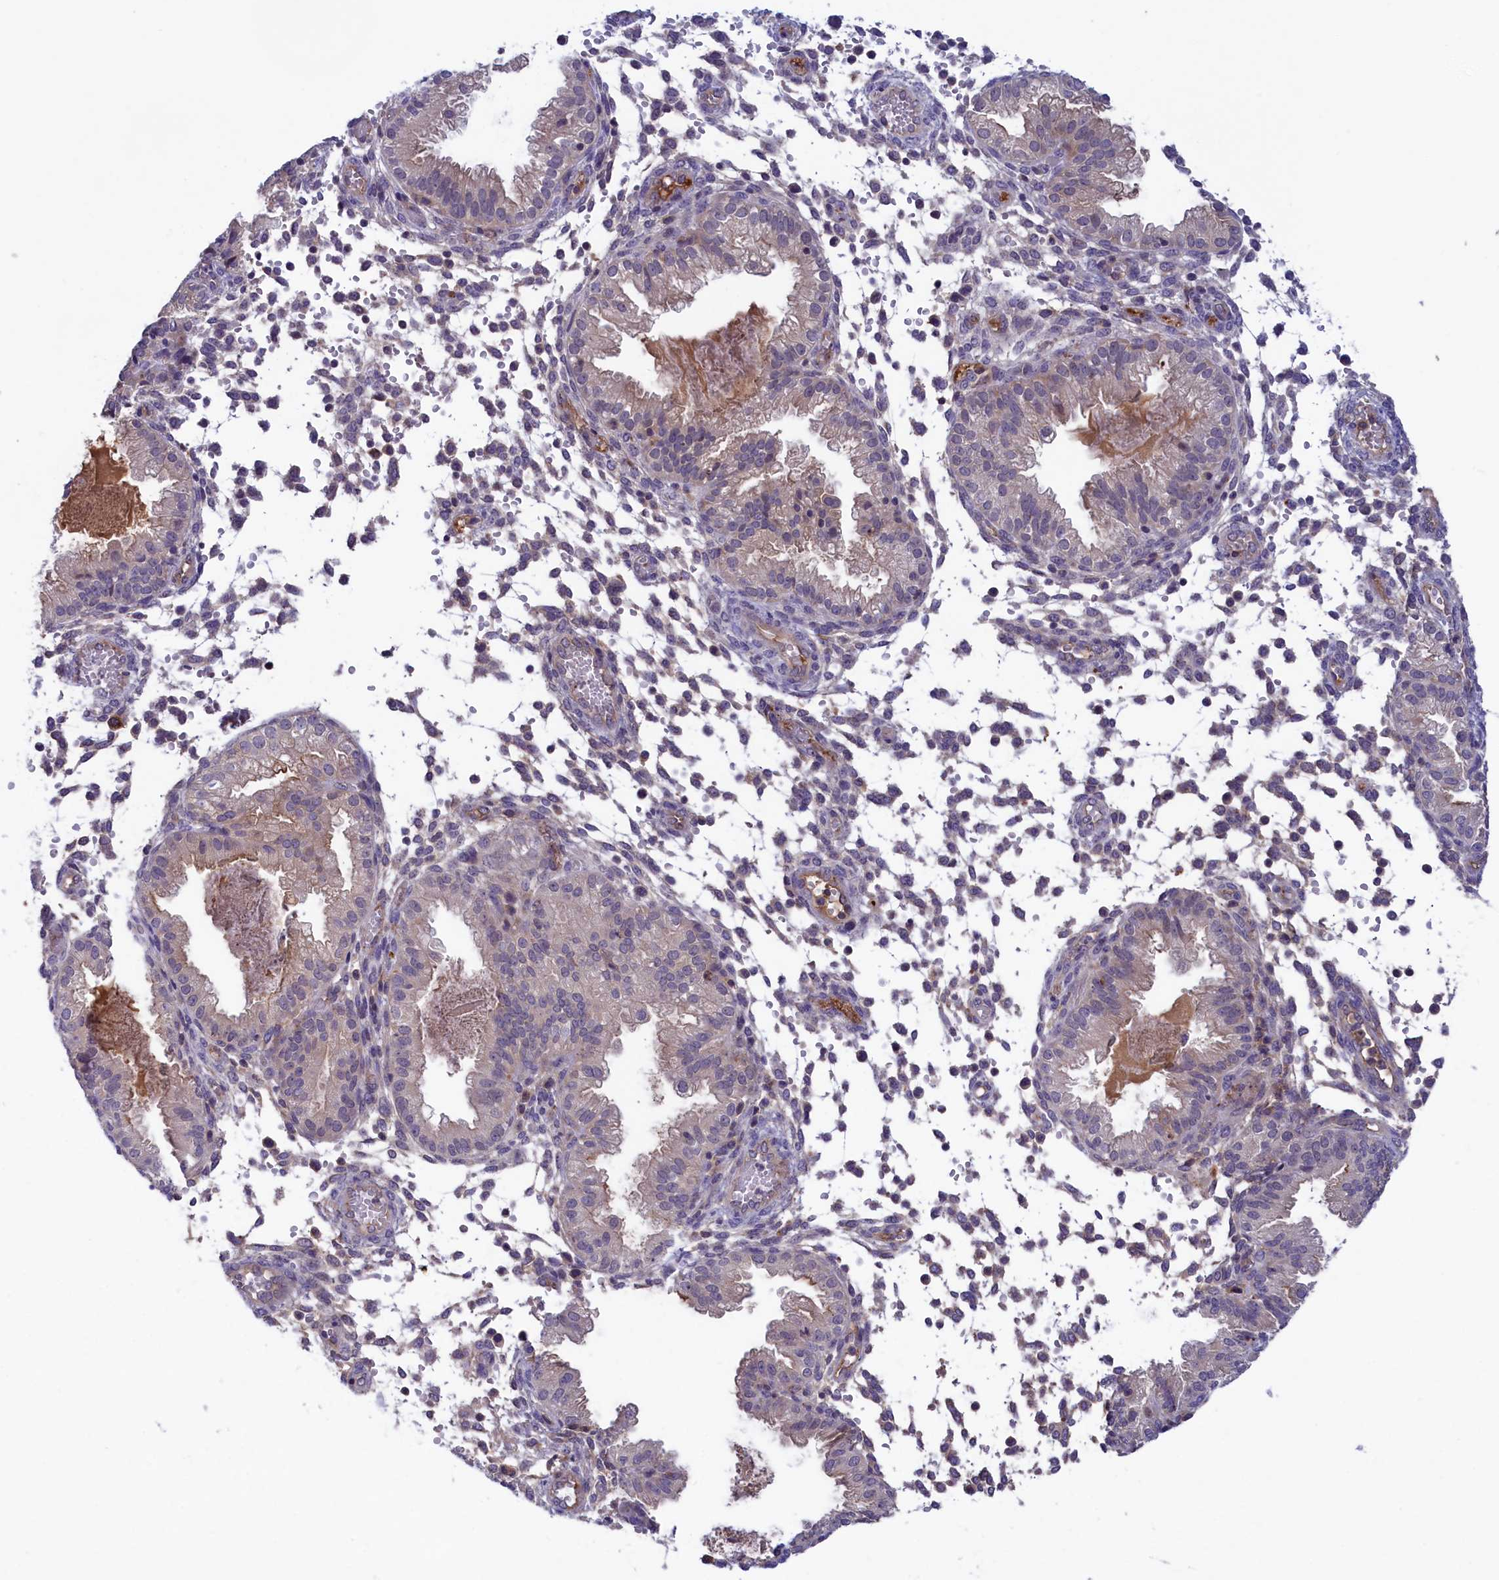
{"staining": {"intensity": "weak", "quantity": "<25%", "location": "cytoplasmic/membranous"}, "tissue": "endometrium", "cell_type": "Cells in endometrial stroma", "image_type": "normal", "snomed": [{"axis": "morphology", "description": "Normal tissue, NOS"}, {"axis": "topography", "description": "Endometrium"}], "caption": "Endometrium stained for a protein using IHC shows no staining cells in endometrial stroma.", "gene": "STYX", "patient": {"sex": "female", "age": 33}}